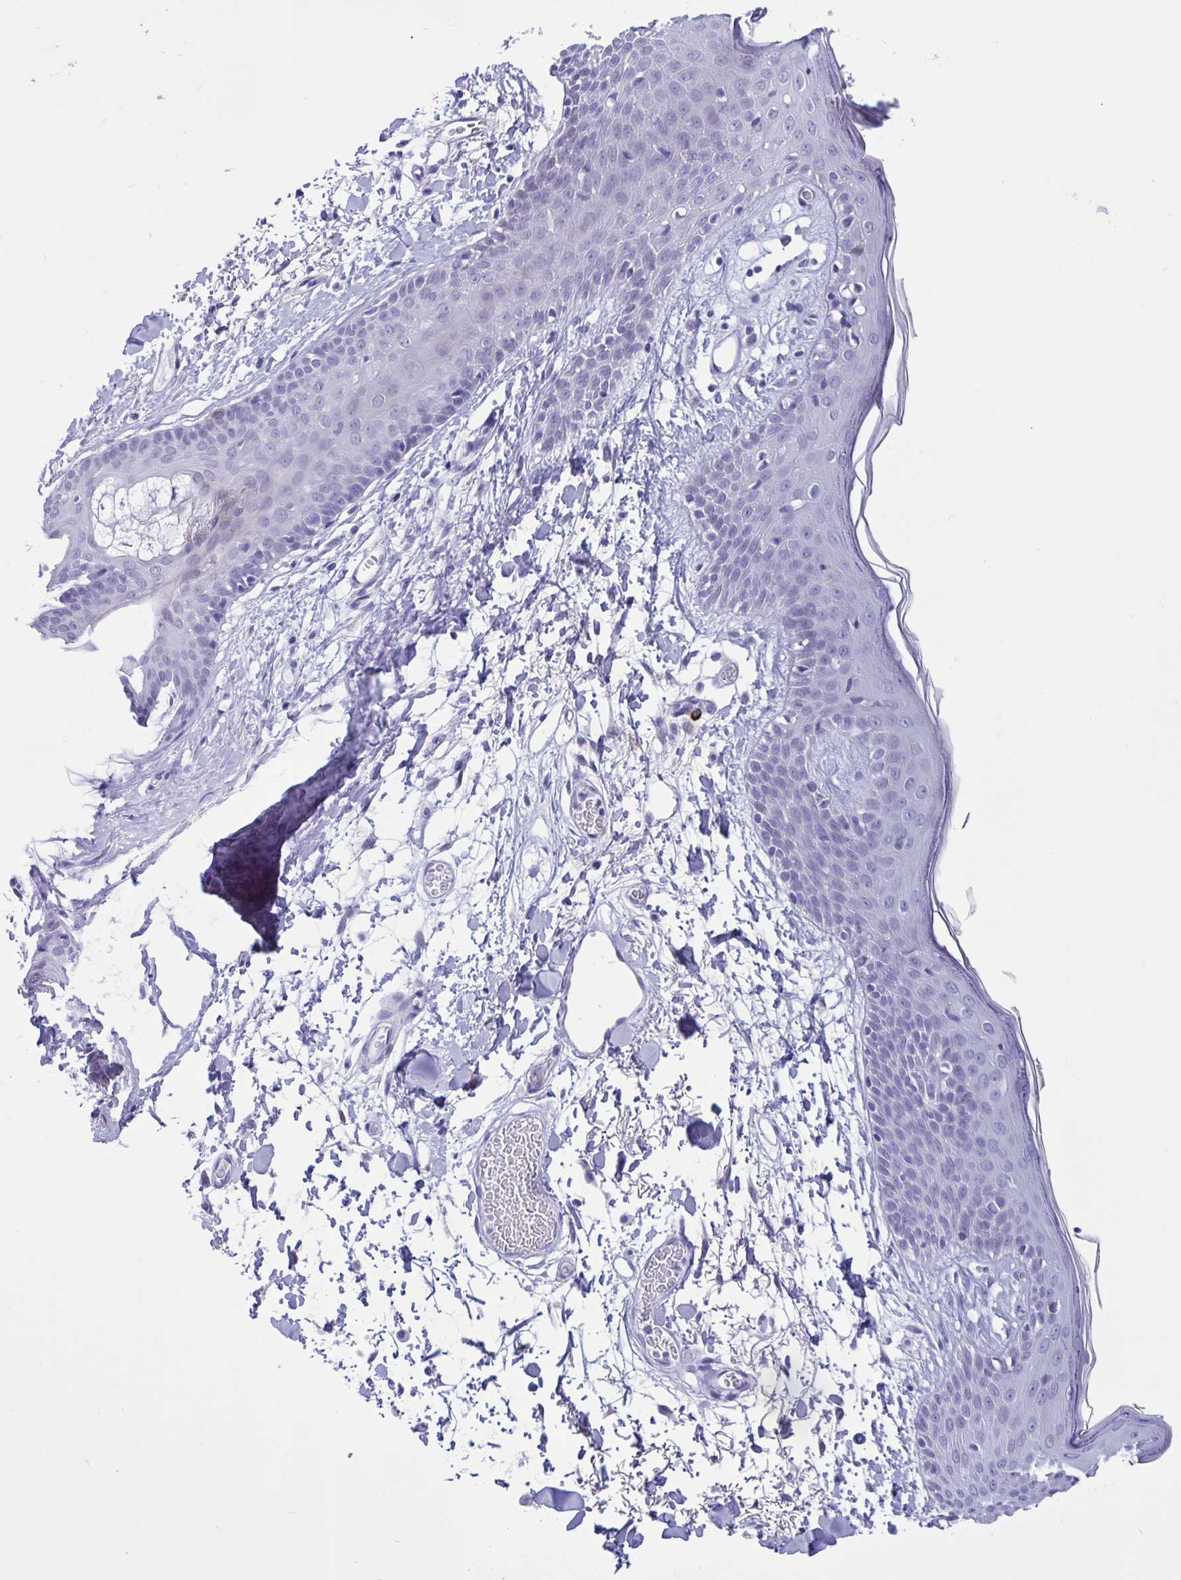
{"staining": {"intensity": "negative", "quantity": "none", "location": "none"}, "tissue": "skin", "cell_type": "Fibroblasts", "image_type": "normal", "snomed": [{"axis": "morphology", "description": "Normal tissue, NOS"}, {"axis": "topography", "description": "Skin"}], "caption": "The photomicrograph displays no staining of fibroblasts in benign skin.", "gene": "ERMN", "patient": {"sex": "male", "age": 79}}